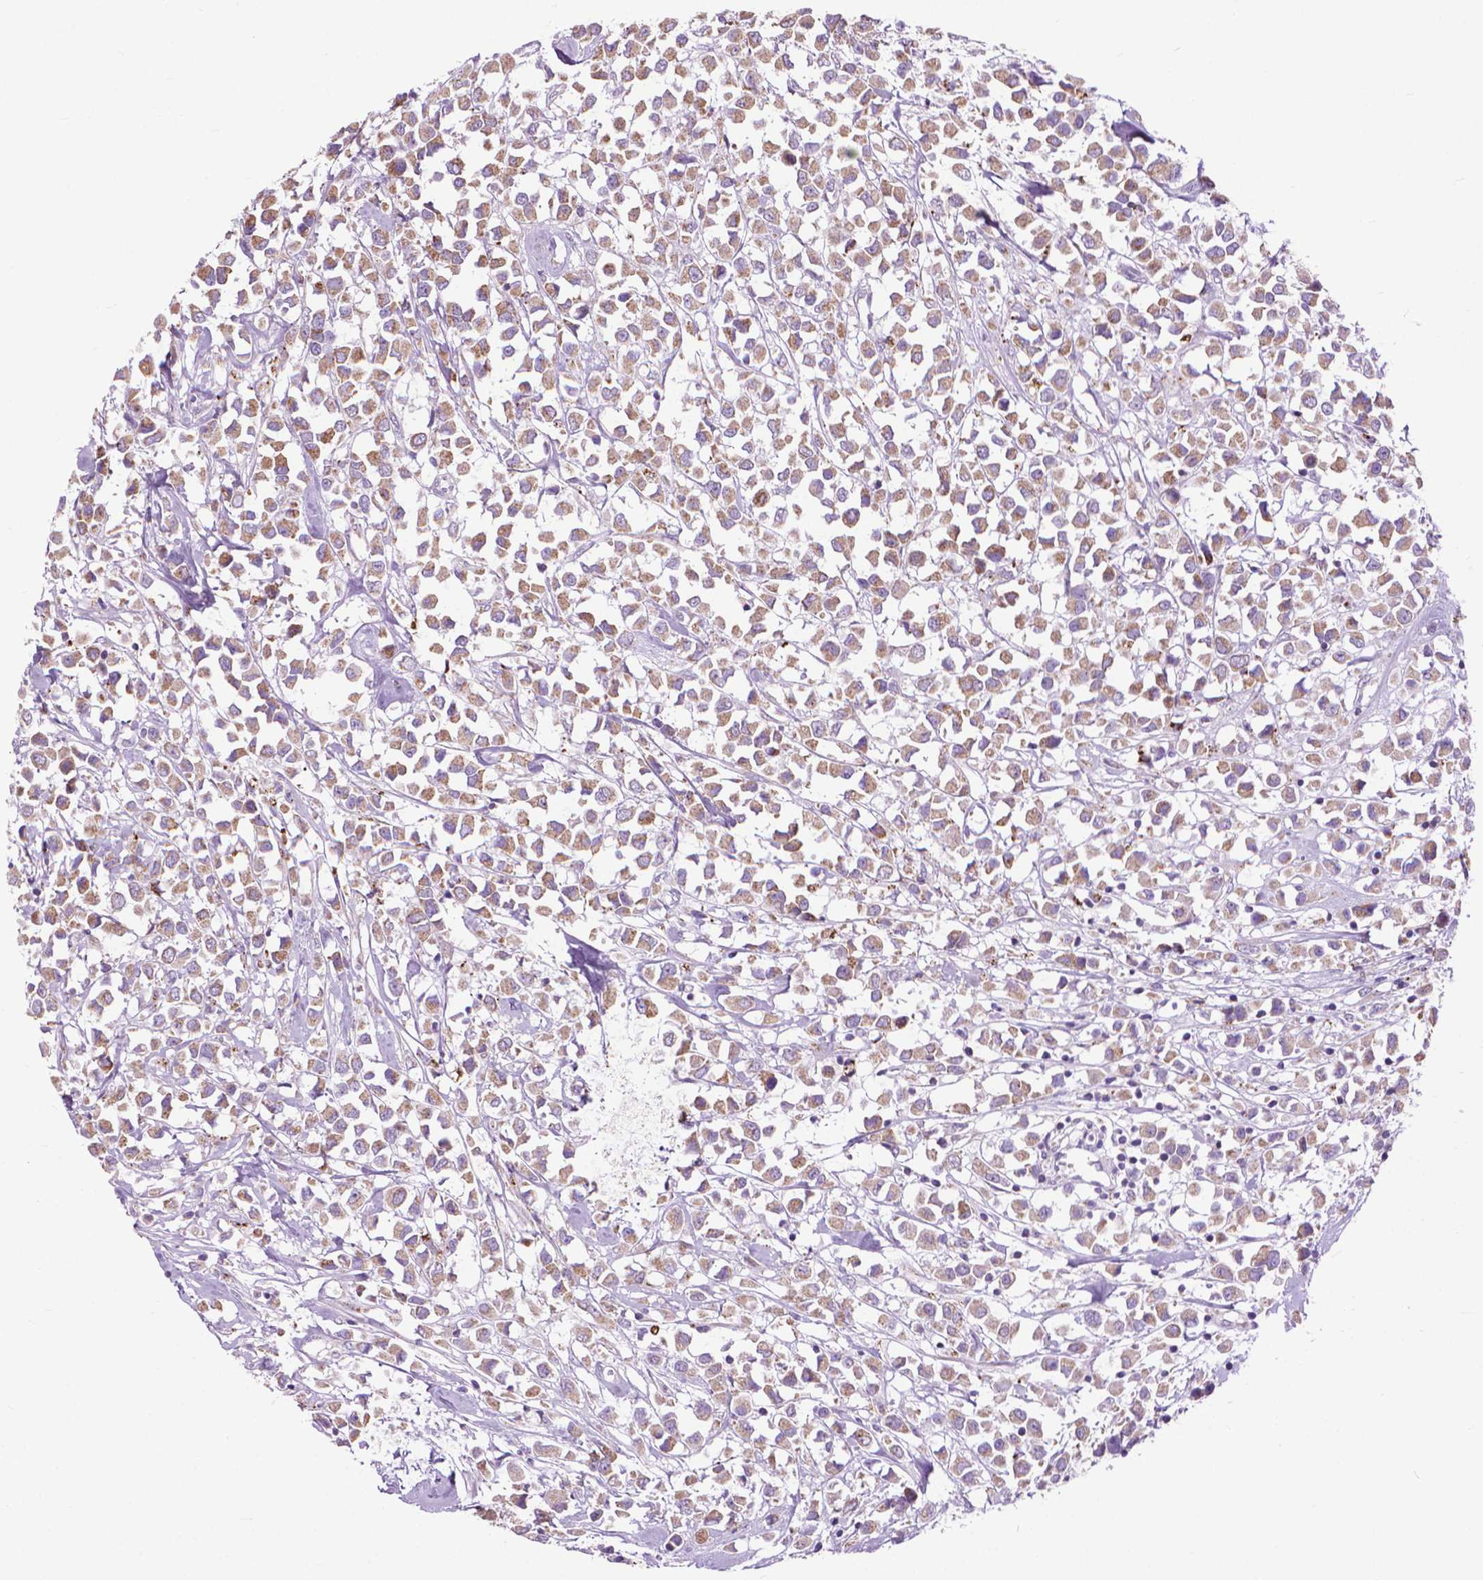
{"staining": {"intensity": "moderate", "quantity": ">75%", "location": "cytoplasmic/membranous"}, "tissue": "breast cancer", "cell_type": "Tumor cells", "image_type": "cancer", "snomed": [{"axis": "morphology", "description": "Duct carcinoma"}, {"axis": "topography", "description": "Breast"}], "caption": "The immunohistochemical stain highlights moderate cytoplasmic/membranous positivity in tumor cells of invasive ductal carcinoma (breast) tissue. (DAB = brown stain, brightfield microscopy at high magnification).", "gene": "VDAC1", "patient": {"sex": "female", "age": 61}}